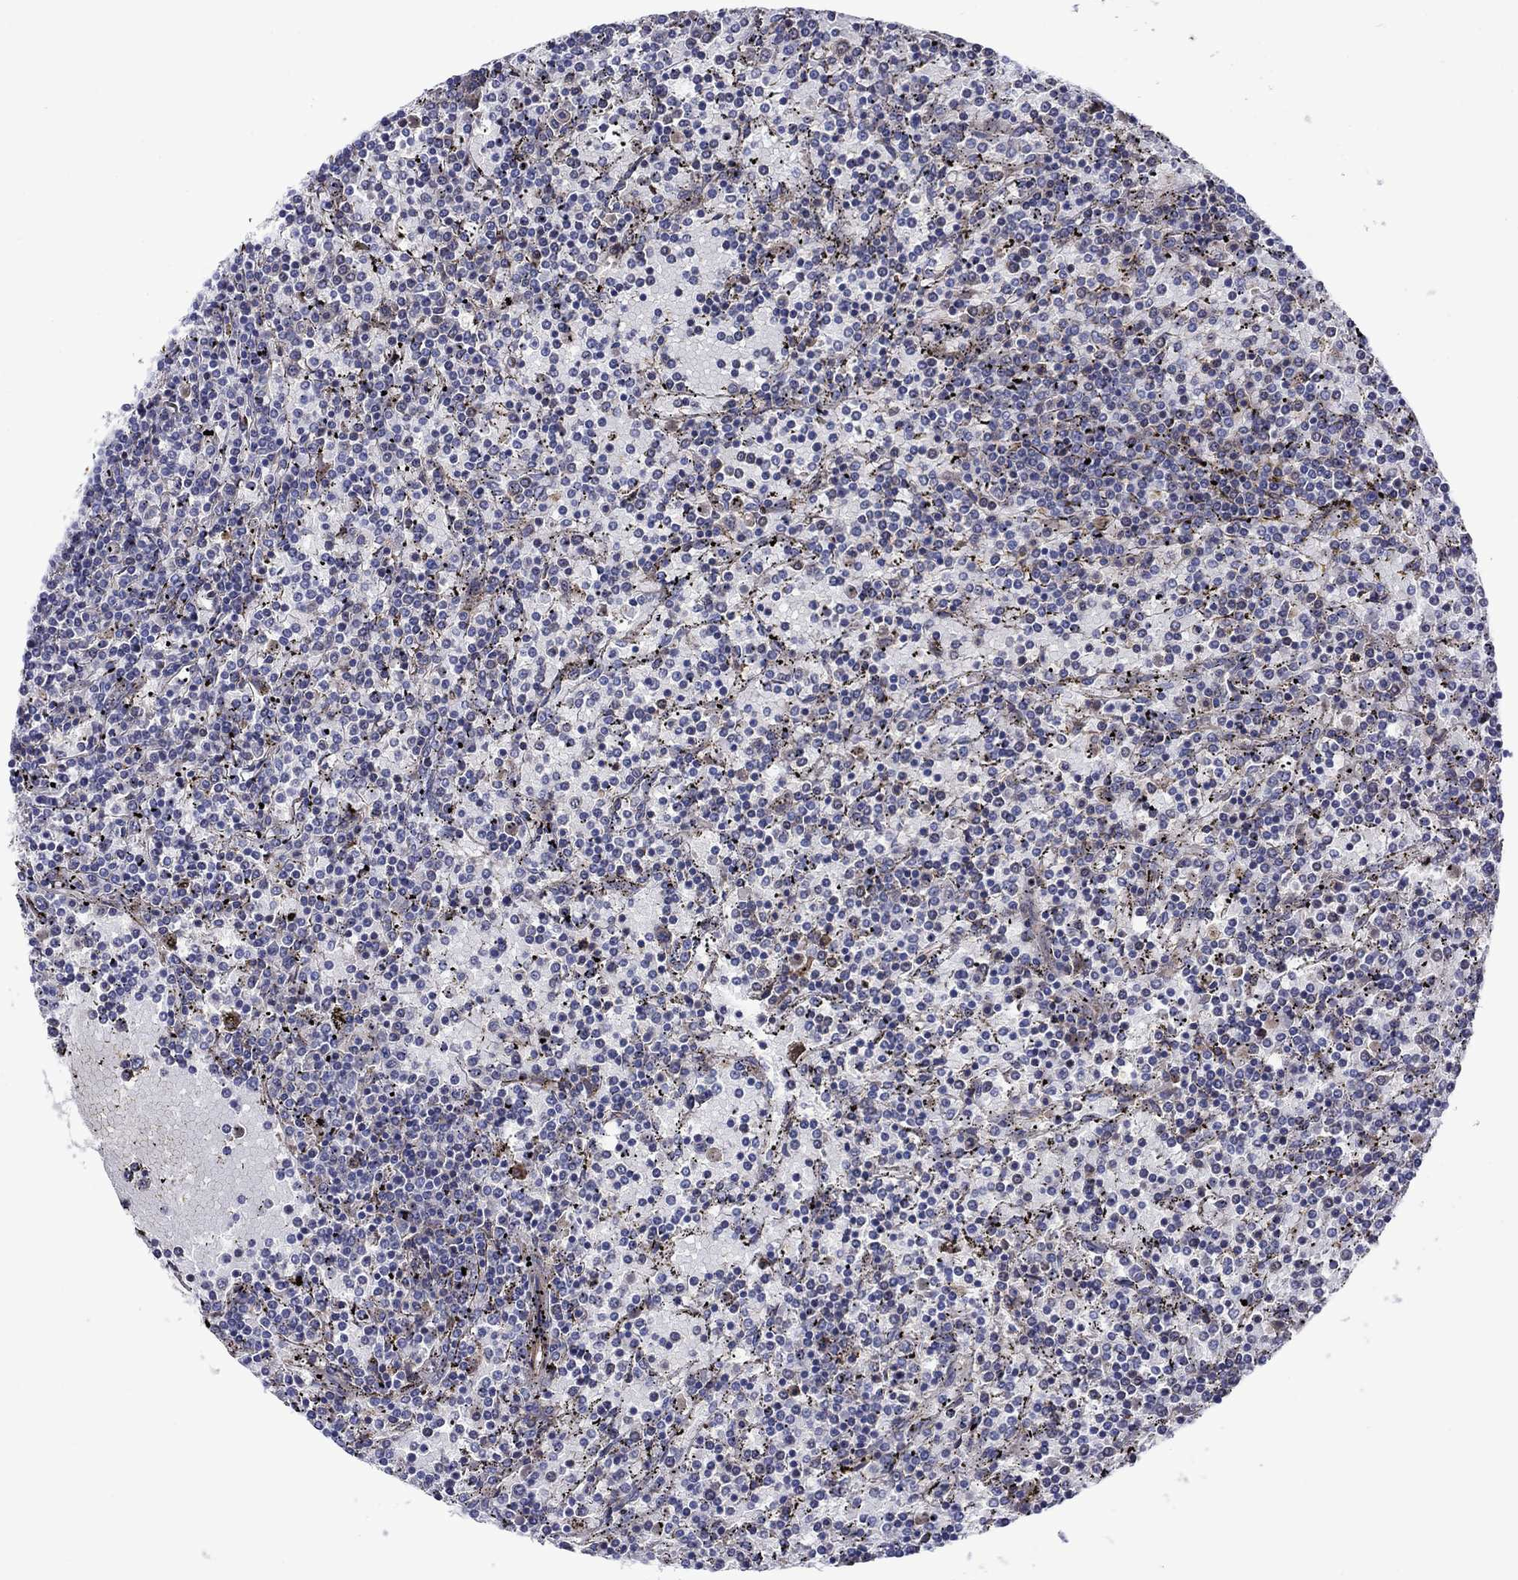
{"staining": {"intensity": "negative", "quantity": "none", "location": "none"}, "tissue": "lymphoma", "cell_type": "Tumor cells", "image_type": "cancer", "snomed": [{"axis": "morphology", "description": "Malignant lymphoma, non-Hodgkin's type, Low grade"}, {"axis": "topography", "description": "Spleen"}], "caption": "Lymphoma stained for a protein using IHC displays no expression tumor cells.", "gene": "HSPG2", "patient": {"sex": "female", "age": 77}}